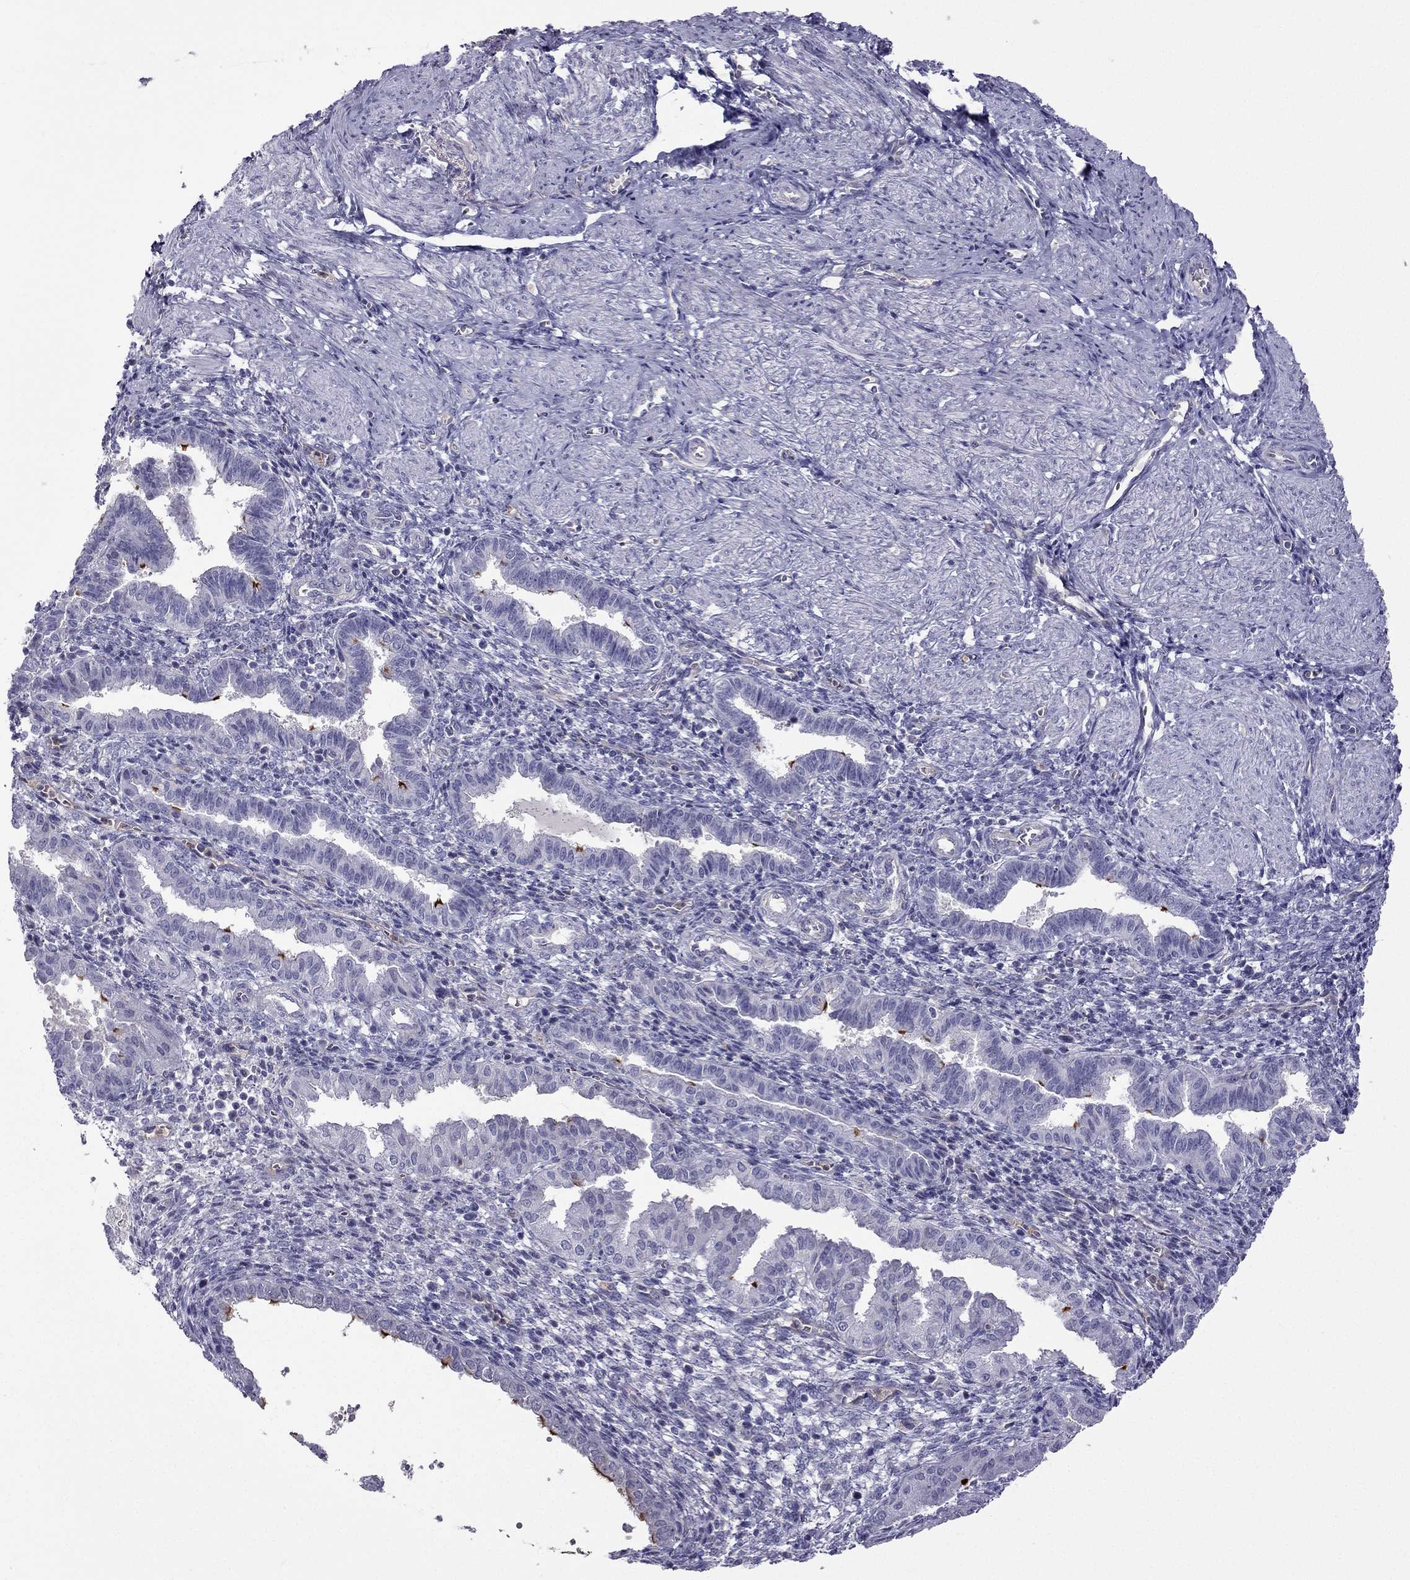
{"staining": {"intensity": "negative", "quantity": "none", "location": "none"}, "tissue": "endometrium", "cell_type": "Cells in endometrial stroma", "image_type": "normal", "snomed": [{"axis": "morphology", "description": "Normal tissue, NOS"}, {"axis": "topography", "description": "Endometrium"}], "caption": "Image shows no protein staining in cells in endometrial stroma of normal endometrium.", "gene": "STOML3", "patient": {"sex": "female", "age": 37}}